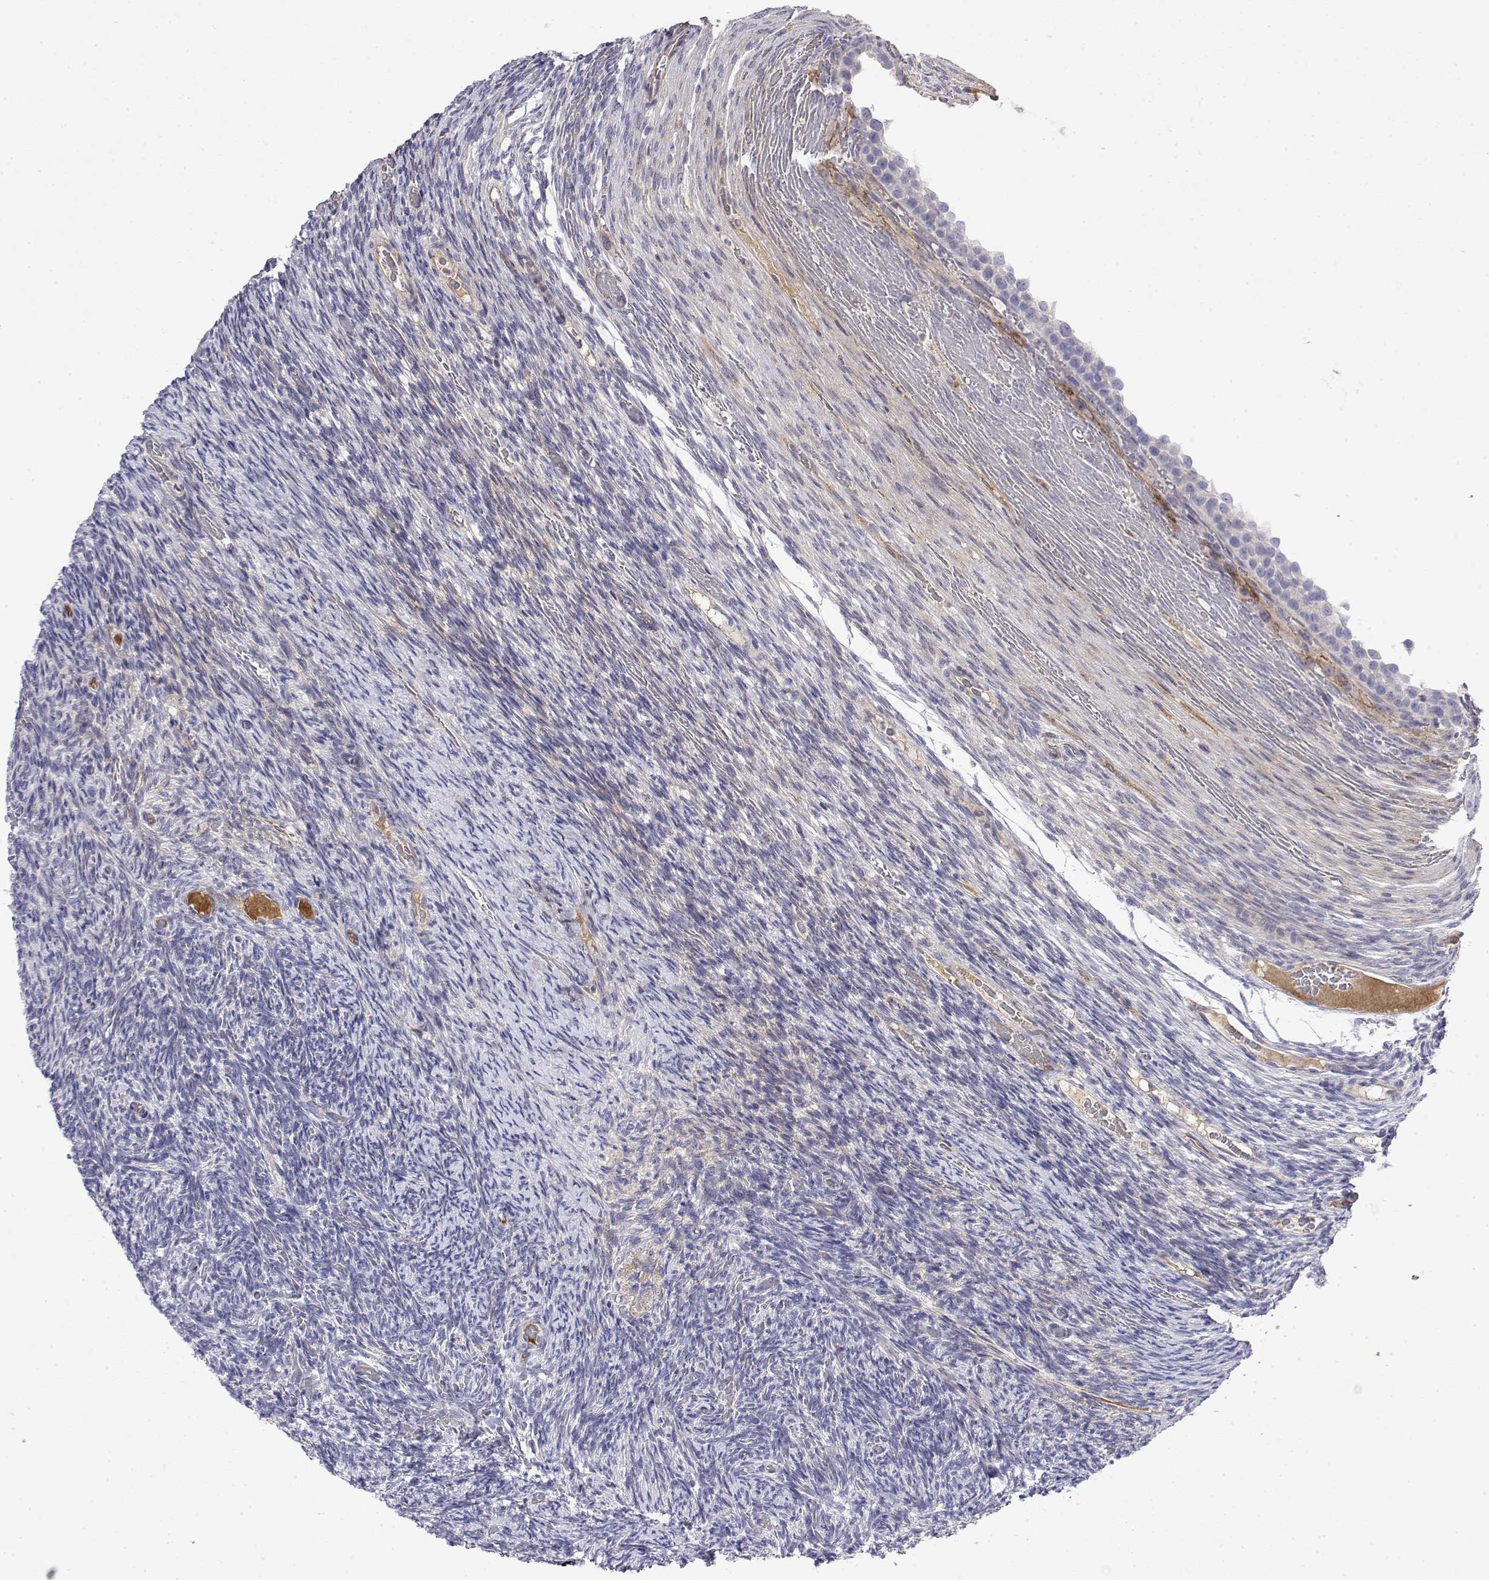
{"staining": {"intensity": "negative", "quantity": "none", "location": "none"}, "tissue": "ovary", "cell_type": "Follicle cells", "image_type": "normal", "snomed": [{"axis": "morphology", "description": "Normal tissue, NOS"}, {"axis": "topography", "description": "Ovary"}], "caption": "Follicle cells show no significant staining in normal ovary.", "gene": "GGACT", "patient": {"sex": "female", "age": 34}}